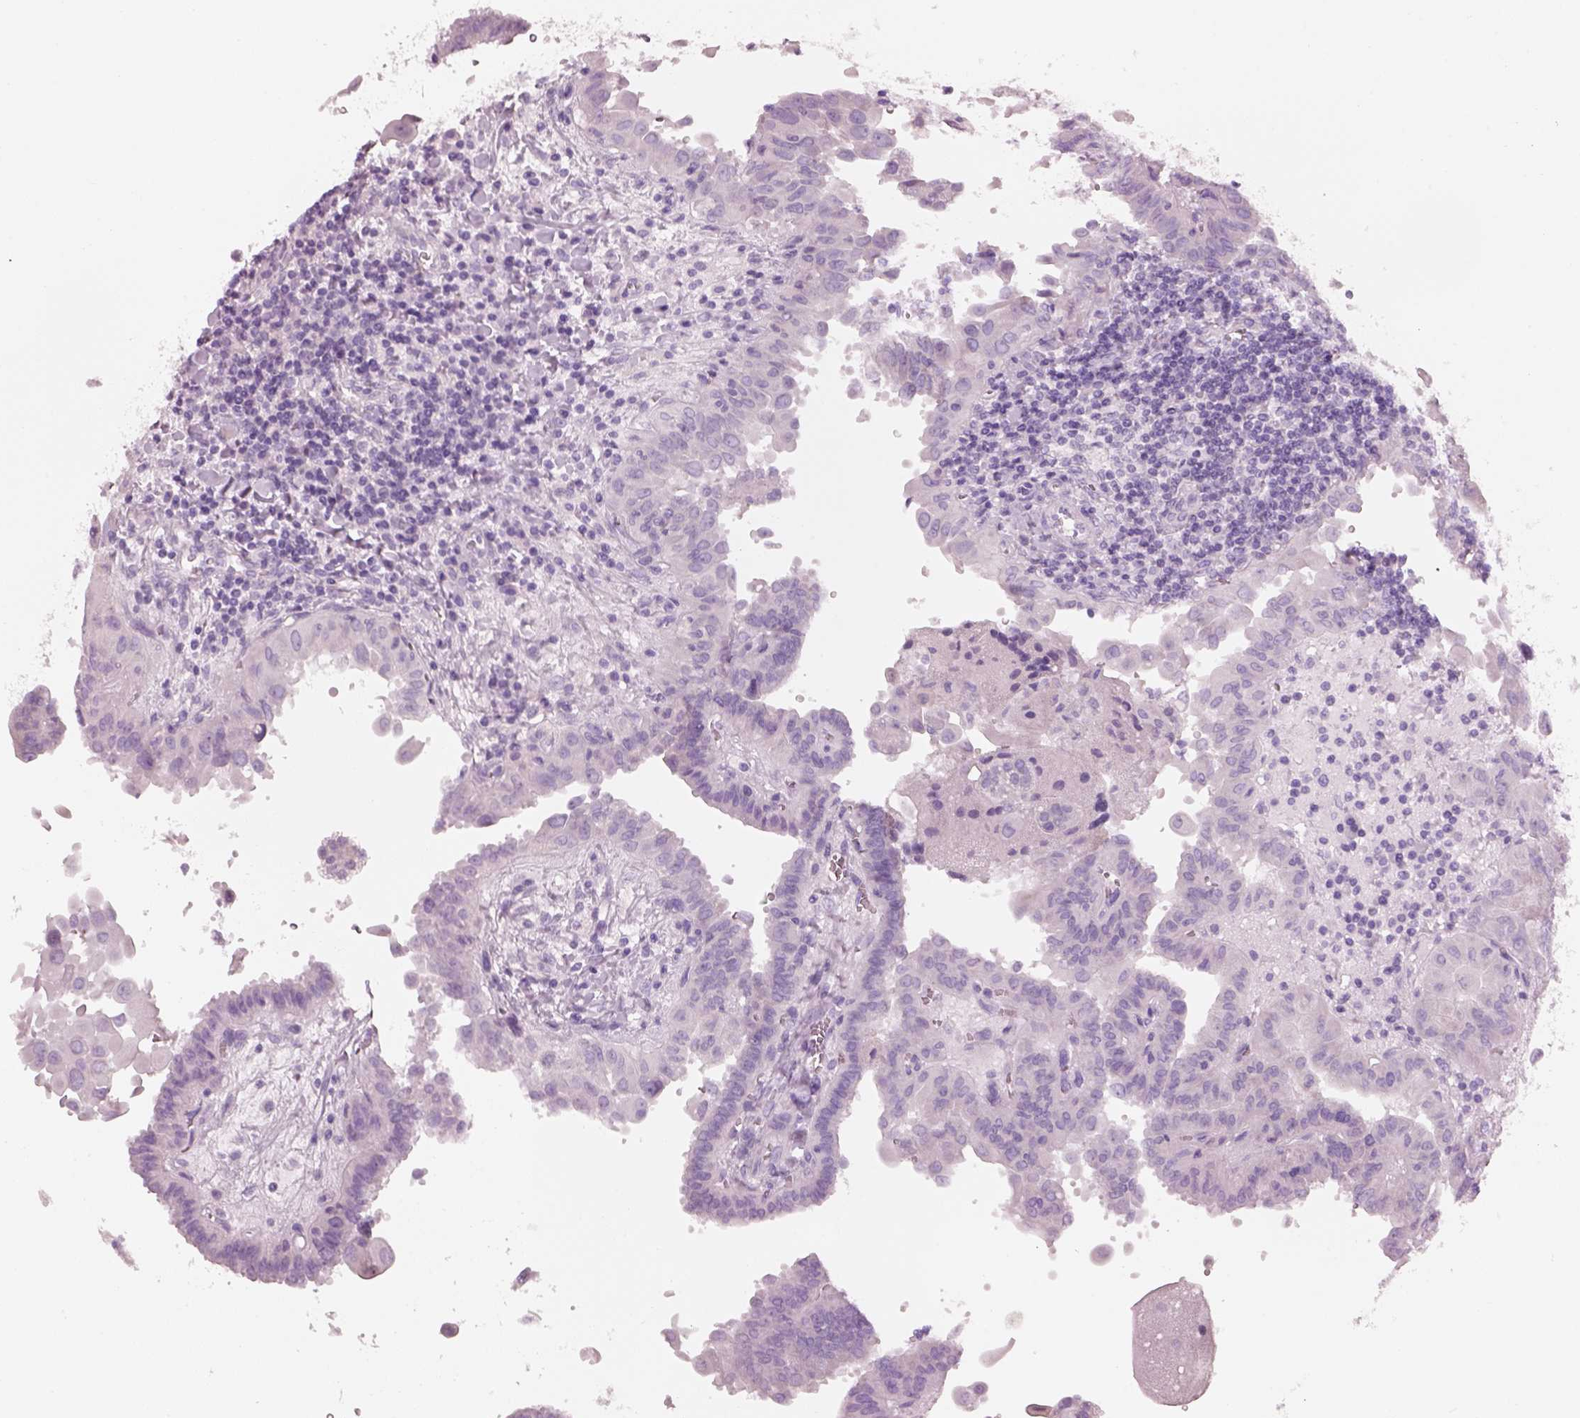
{"staining": {"intensity": "negative", "quantity": "none", "location": "none"}, "tissue": "thyroid cancer", "cell_type": "Tumor cells", "image_type": "cancer", "snomed": [{"axis": "morphology", "description": "Papillary adenocarcinoma, NOS"}, {"axis": "topography", "description": "Thyroid gland"}], "caption": "Protein analysis of papillary adenocarcinoma (thyroid) demonstrates no significant positivity in tumor cells. Nuclei are stained in blue.", "gene": "PNOC", "patient": {"sex": "female", "age": 37}}